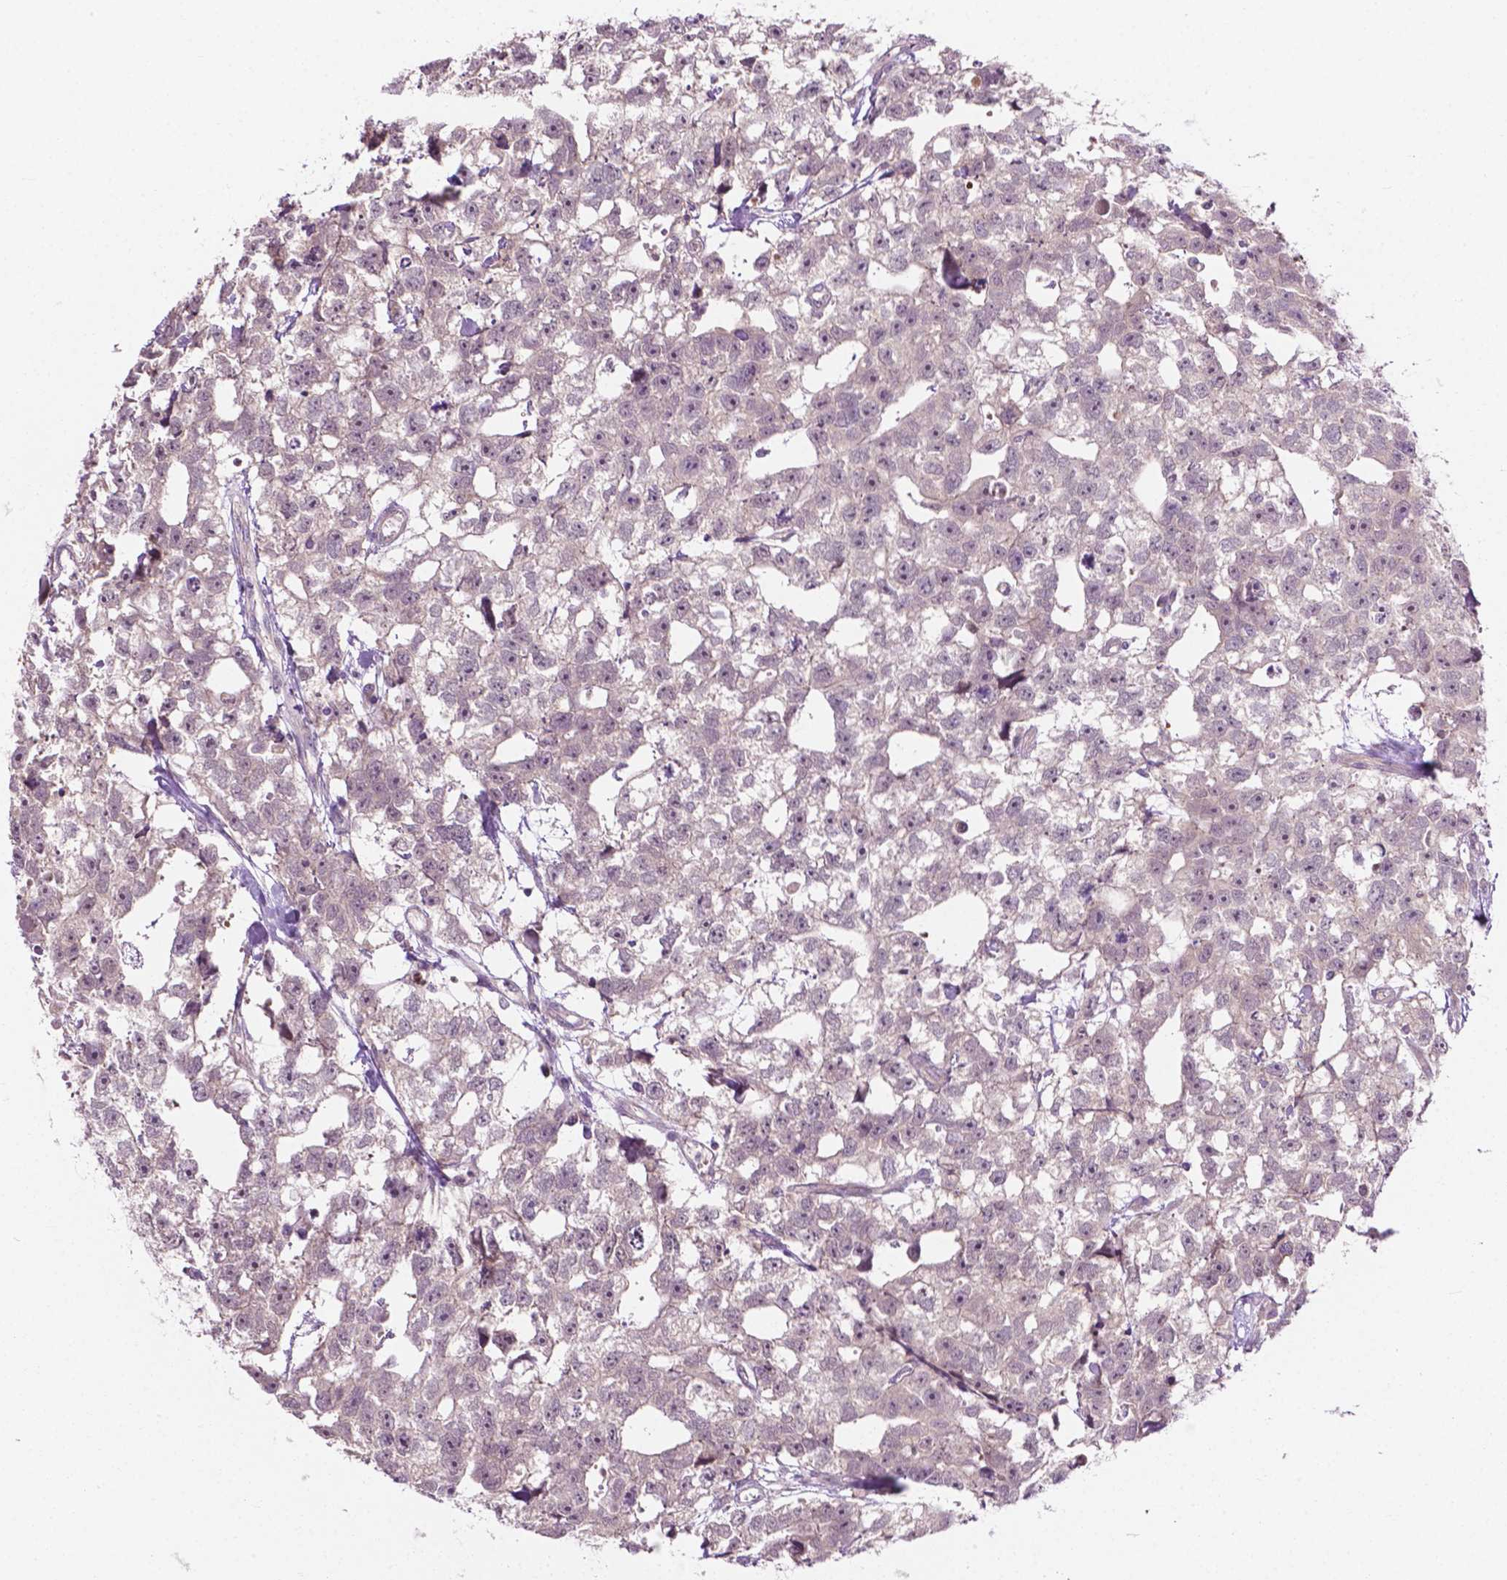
{"staining": {"intensity": "negative", "quantity": "none", "location": "none"}, "tissue": "testis cancer", "cell_type": "Tumor cells", "image_type": "cancer", "snomed": [{"axis": "morphology", "description": "Carcinoma, Embryonal, NOS"}, {"axis": "morphology", "description": "Teratoma, malignant, NOS"}, {"axis": "topography", "description": "Testis"}], "caption": "High magnification brightfield microscopy of testis malignant teratoma stained with DAB (brown) and counterstained with hematoxylin (blue): tumor cells show no significant expression.", "gene": "MZT1", "patient": {"sex": "male", "age": 44}}